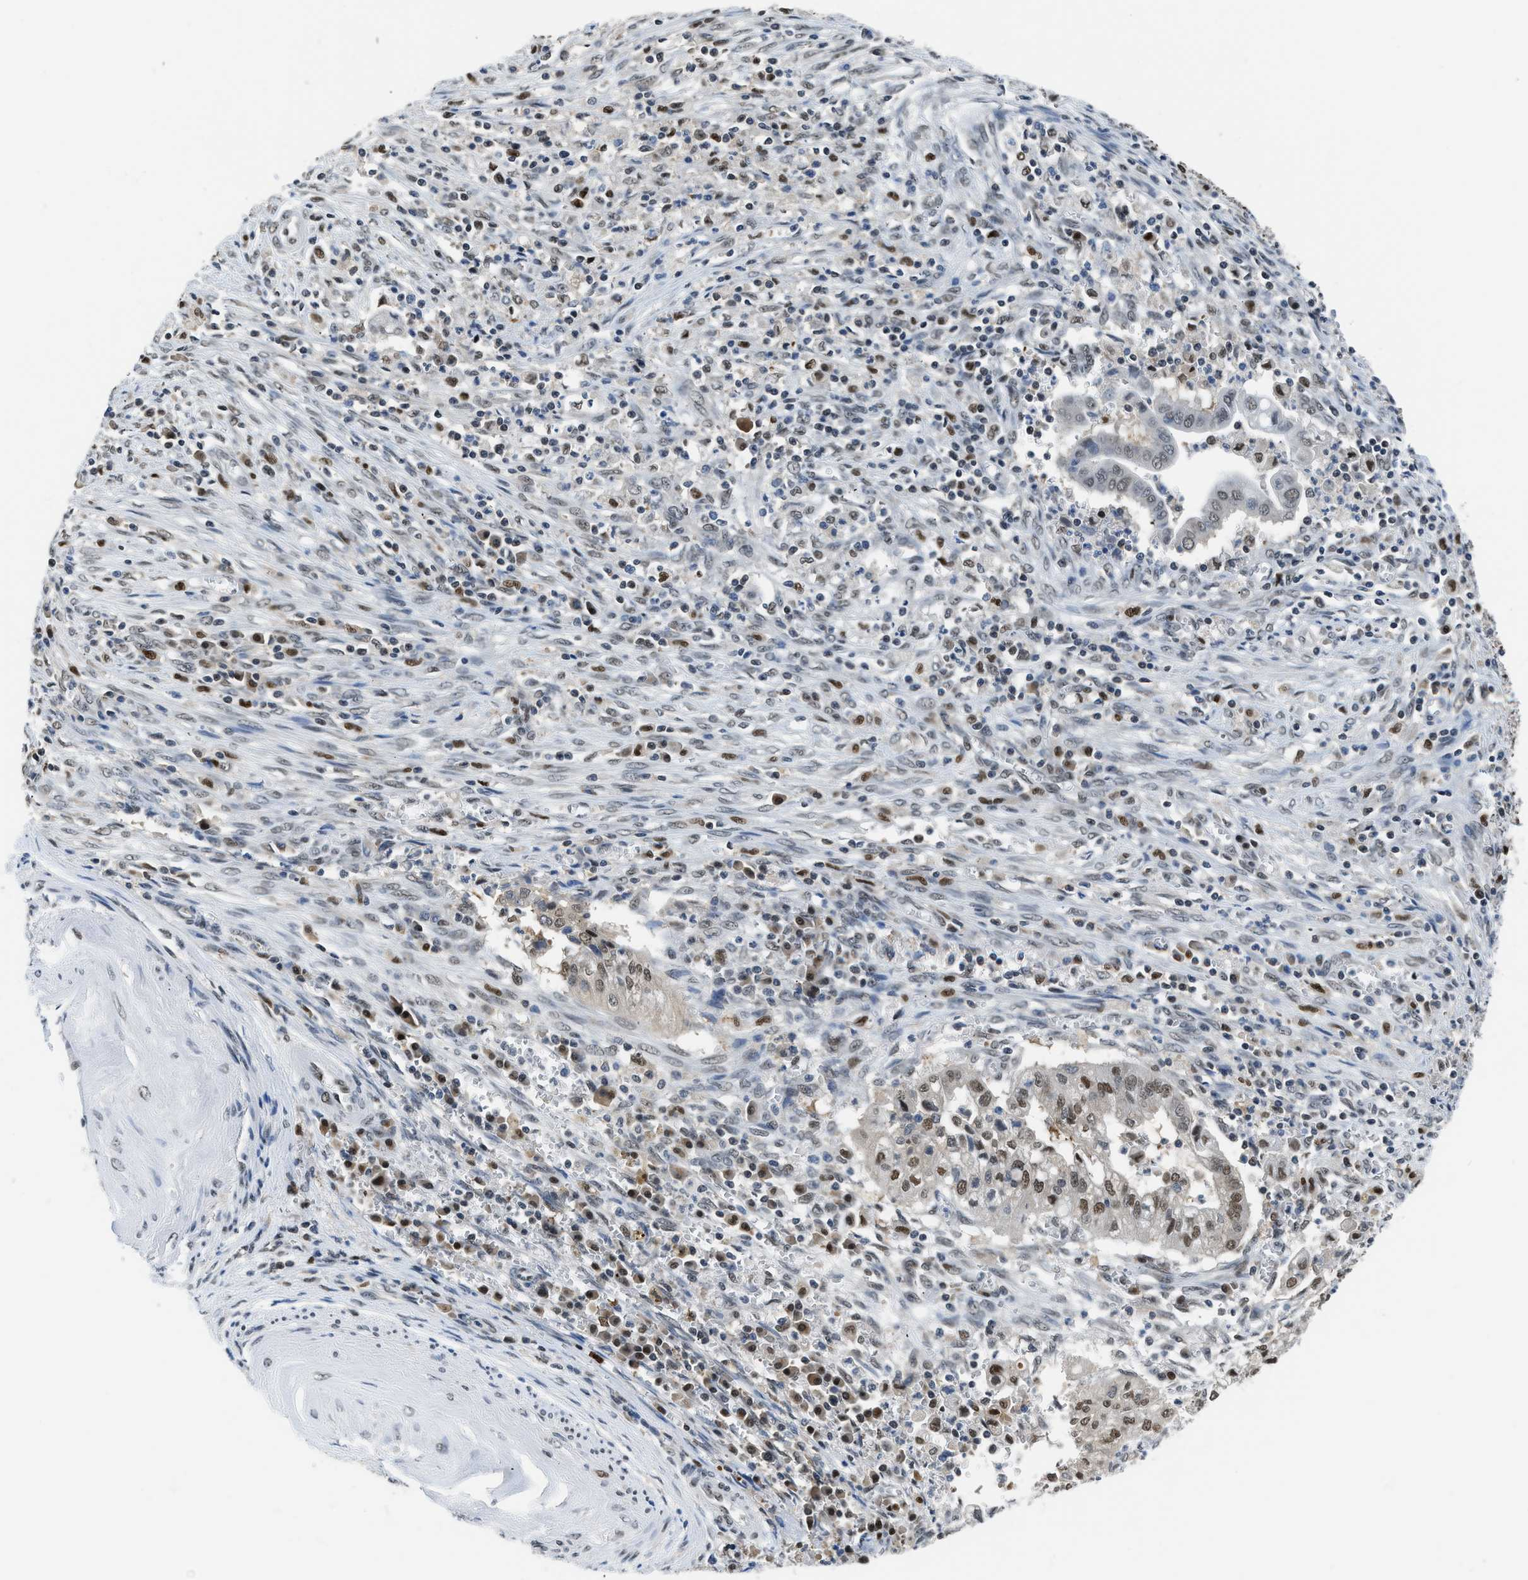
{"staining": {"intensity": "moderate", "quantity": "<25%", "location": "nuclear"}, "tissue": "cervical cancer", "cell_type": "Tumor cells", "image_type": "cancer", "snomed": [{"axis": "morphology", "description": "Adenocarcinoma, NOS"}, {"axis": "topography", "description": "Cervix"}], "caption": "Protein staining of cervical cancer tissue shows moderate nuclear positivity in about <25% of tumor cells. (DAB (3,3'-diaminobenzidine) = brown stain, brightfield microscopy at high magnification).", "gene": "ALX1", "patient": {"sex": "female", "age": 44}}